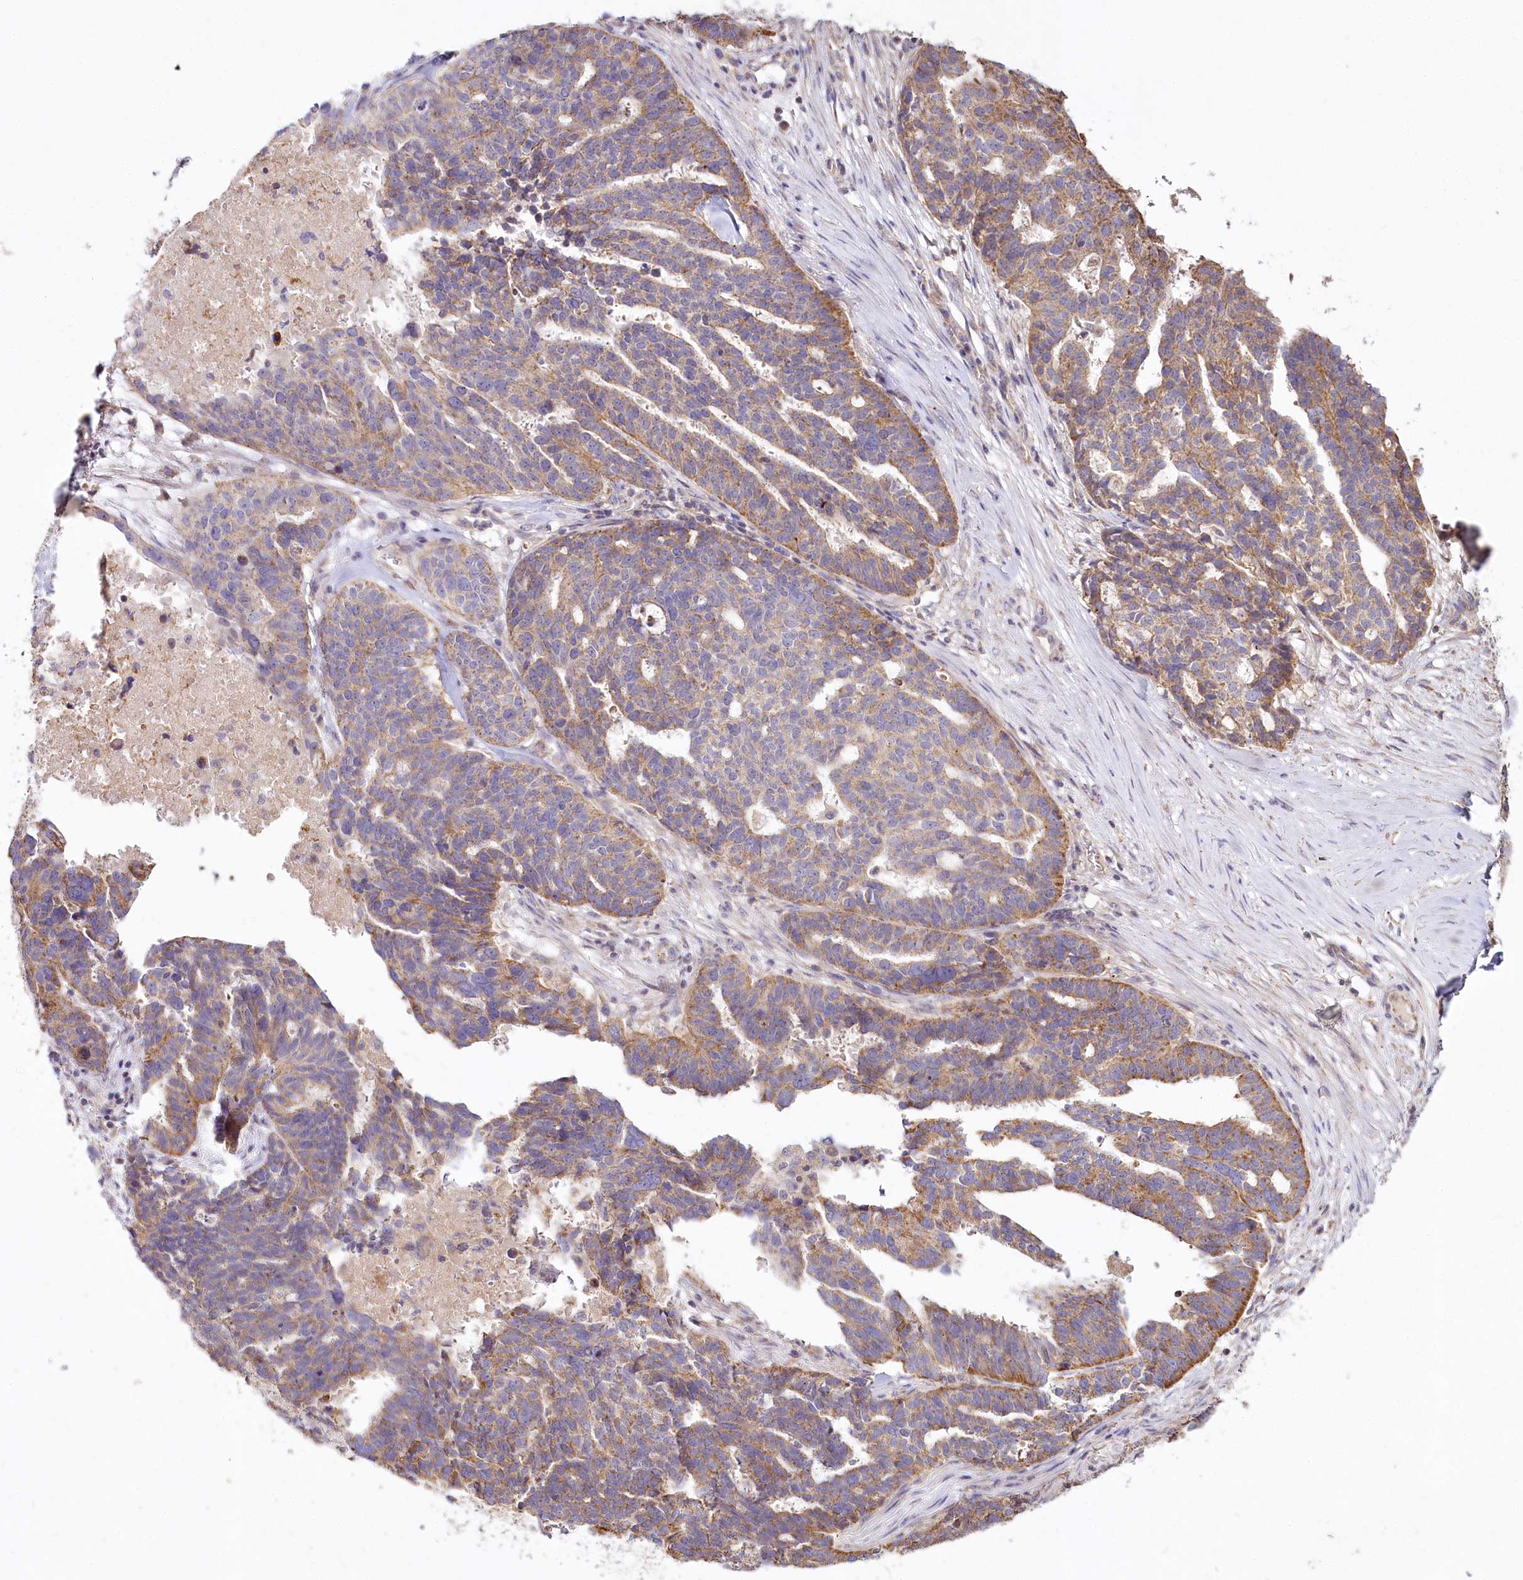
{"staining": {"intensity": "moderate", "quantity": "25%-75%", "location": "cytoplasmic/membranous"}, "tissue": "ovarian cancer", "cell_type": "Tumor cells", "image_type": "cancer", "snomed": [{"axis": "morphology", "description": "Cystadenocarcinoma, serous, NOS"}, {"axis": "topography", "description": "Ovary"}], "caption": "This is an image of IHC staining of ovarian serous cystadenocarcinoma, which shows moderate staining in the cytoplasmic/membranous of tumor cells.", "gene": "ACOX2", "patient": {"sex": "female", "age": 59}}